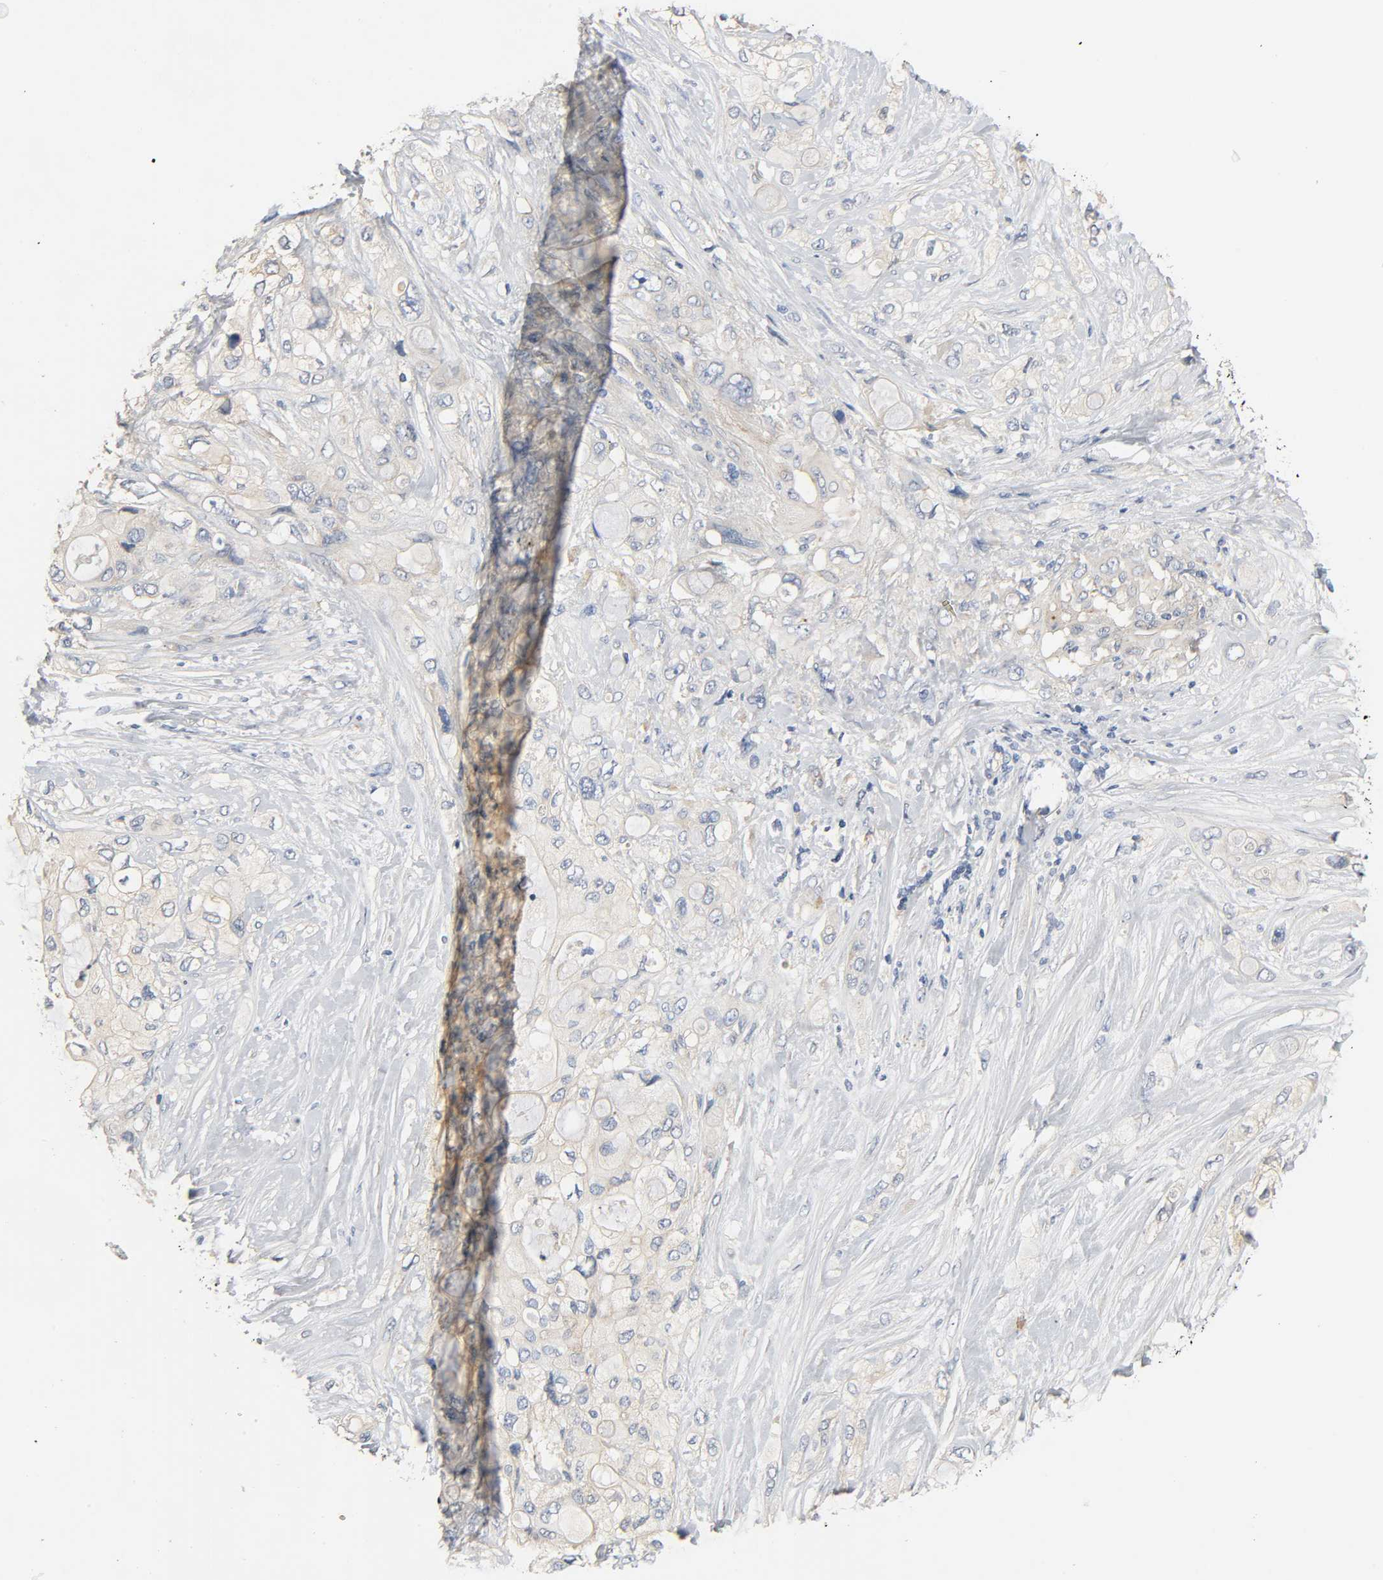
{"staining": {"intensity": "weak", "quantity": "<25%", "location": "cytoplasmic/membranous"}, "tissue": "pancreatic cancer", "cell_type": "Tumor cells", "image_type": "cancer", "snomed": [{"axis": "morphology", "description": "Adenocarcinoma, NOS"}, {"axis": "topography", "description": "Pancreas"}], "caption": "The histopathology image shows no significant expression in tumor cells of pancreatic adenocarcinoma.", "gene": "ARPC1A", "patient": {"sex": "female", "age": 59}}